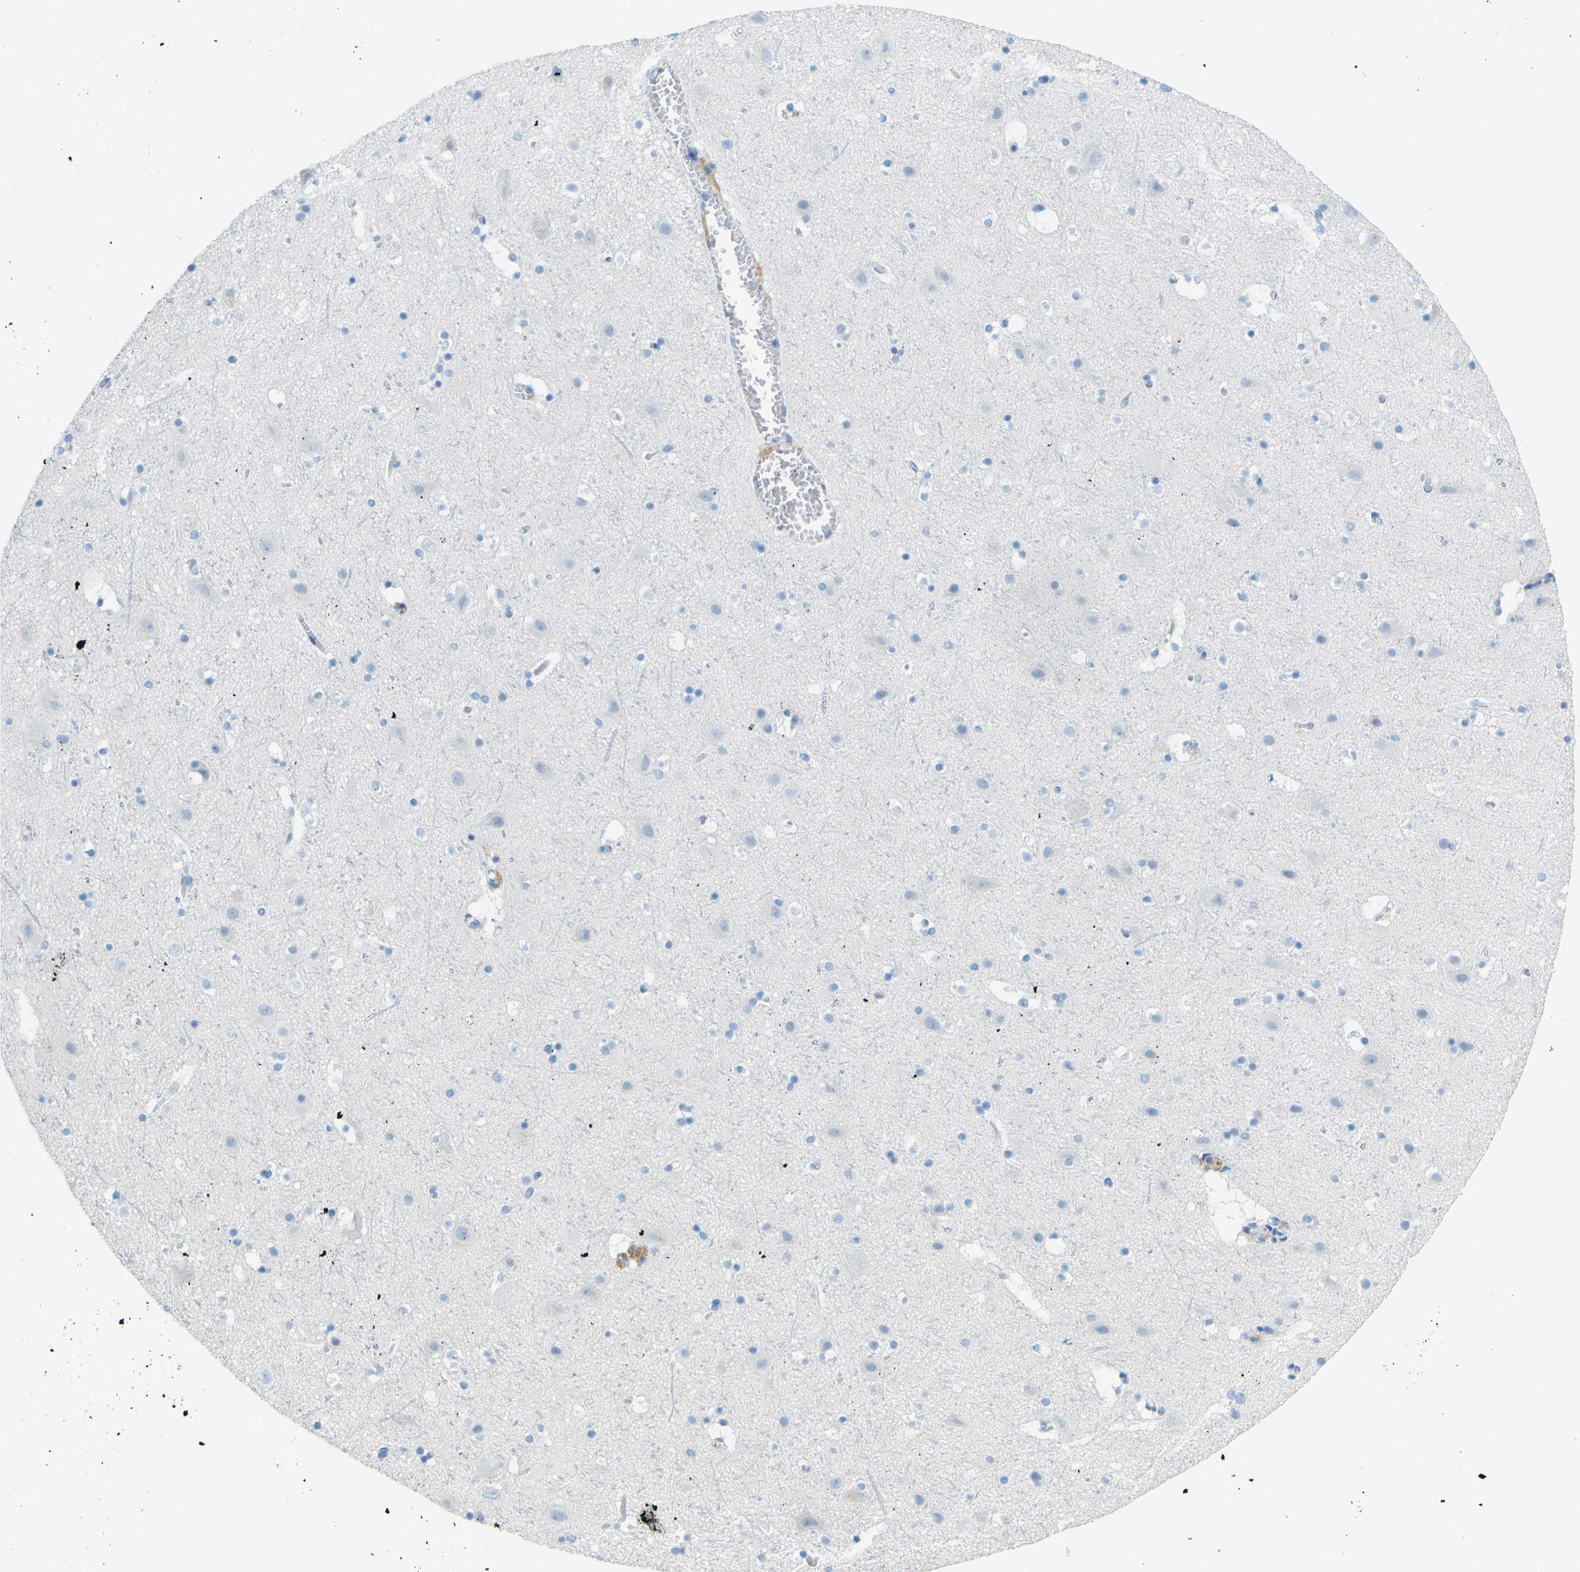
{"staining": {"intensity": "negative", "quantity": "none", "location": "none"}, "tissue": "cerebral cortex", "cell_type": "Endothelial cells", "image_type": "normal", "snomed": [{"axis": "morphology", "description": "Normal tissue, NOS"}, {"axis": "topography", "description": "Cerebral cortex"}], "caption": "Immunohistochemistry (IHC) histopathology image of benign cerebral cortex: cerebral cortex stained with DAB (3,3'-diaminobenzidine) exhibits no significant protein positivity in endothelial cells. (Stains: DAB (3,3'-diaminobenzidine) immunohistochemistry with hematoxylin counter stain, Microscopy: brightfield microscopy at high magnification).", "gene": "CDH16", "patient": {"sex": "male", "age": 45}}